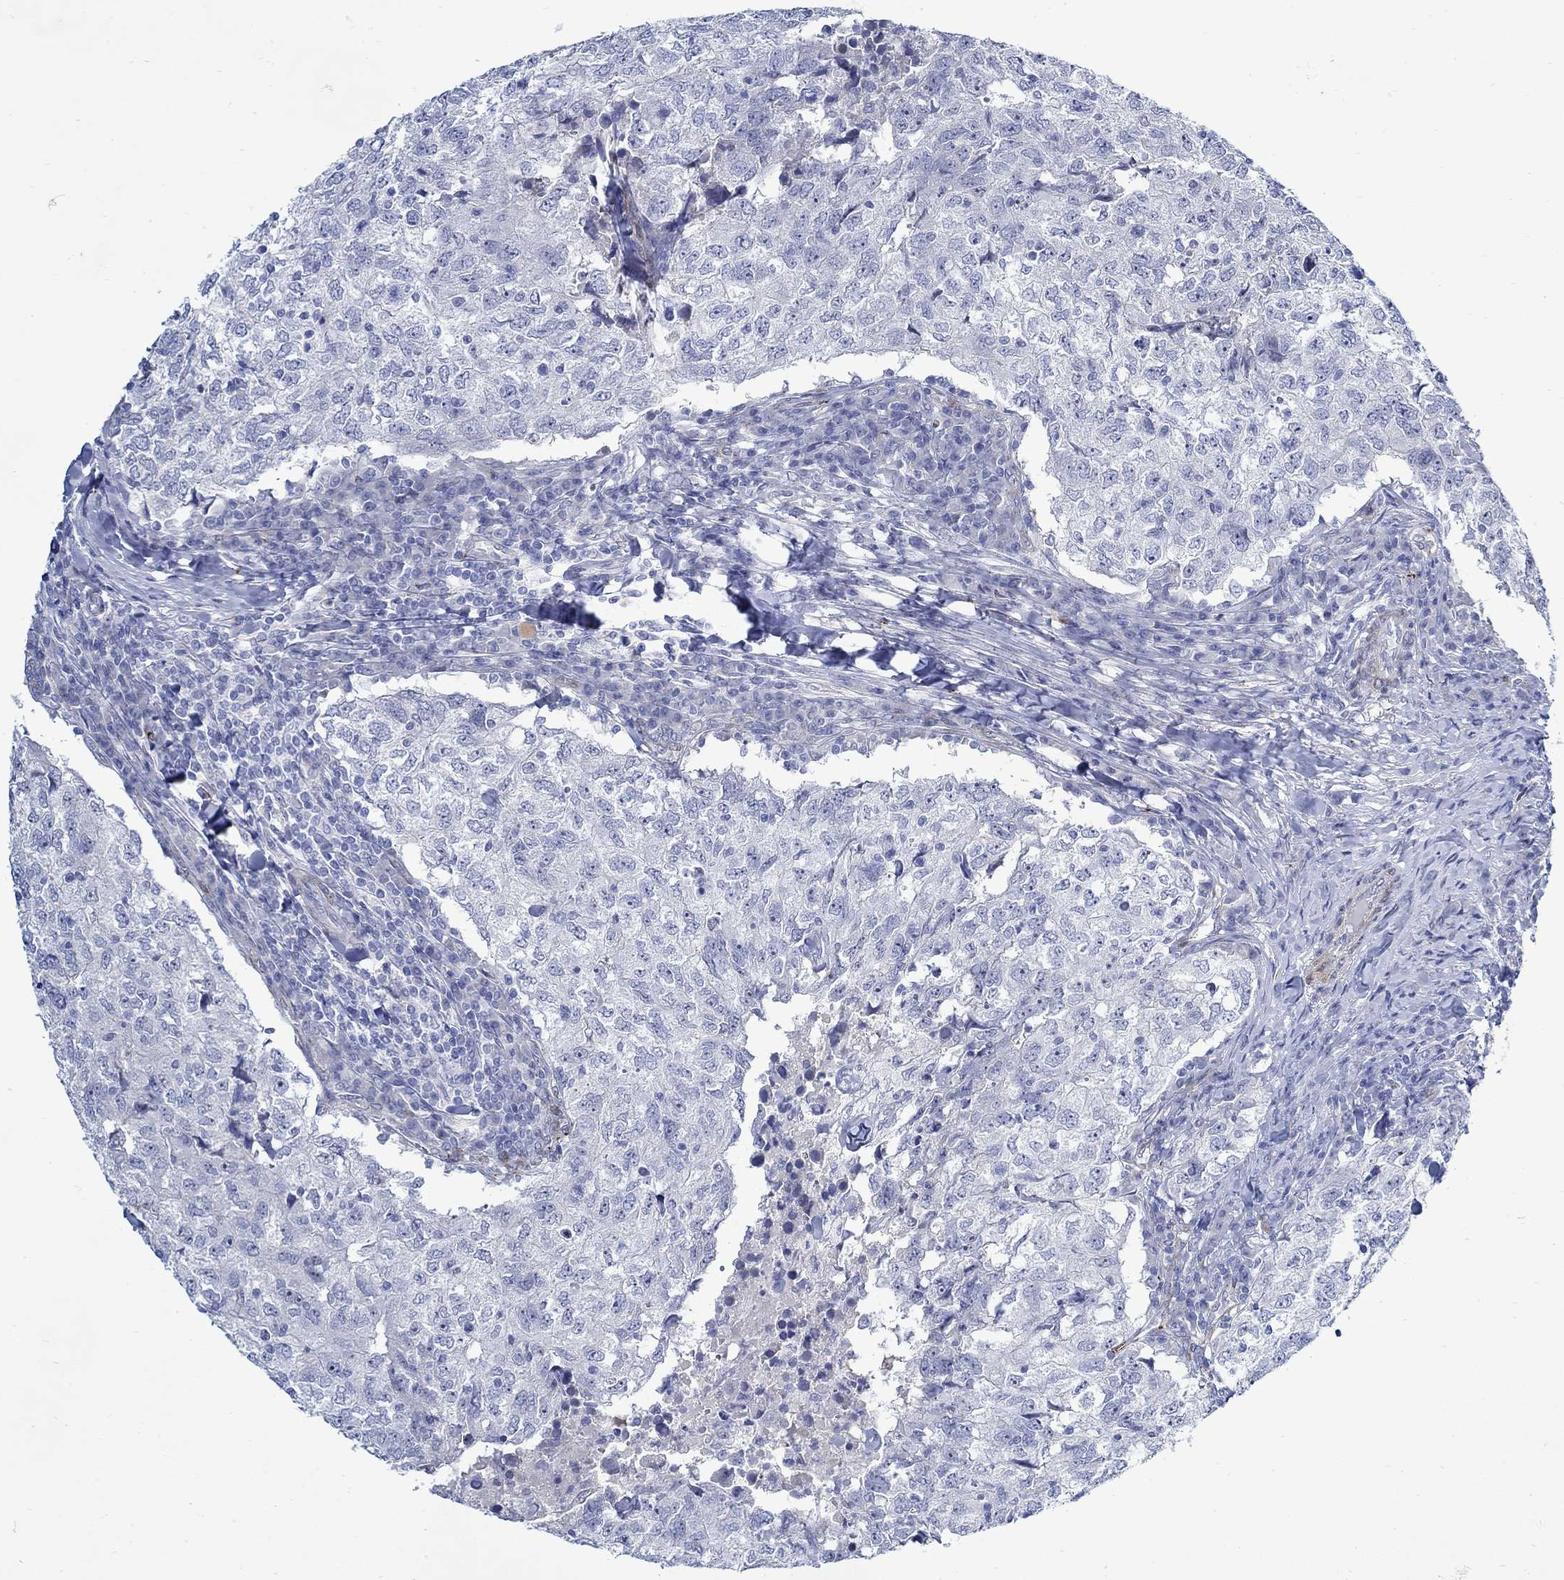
{"staining": {"intensity": "negative", "quantity": "none", "location": "none"}, "tissue": "breast cancer", "cell_type": "Tumor cells", "image_type": "cancer", "snomed": [{"axis": "morphology", "description": "Duct carcinoma"}, {"axis": "topography", "description": "Breast"}], "caption": "Tumor cells are negative for brown protein staining in breast cancer. (Stains: DAB (3,3'-diaminobenzidine) immunohistochemistry (IHC) with hematoxylin counter stain, Microscopy: brightfield microscopy at high magnification).", "gene": "KSR2", "patient": {"sex": "female", "age": 30}}